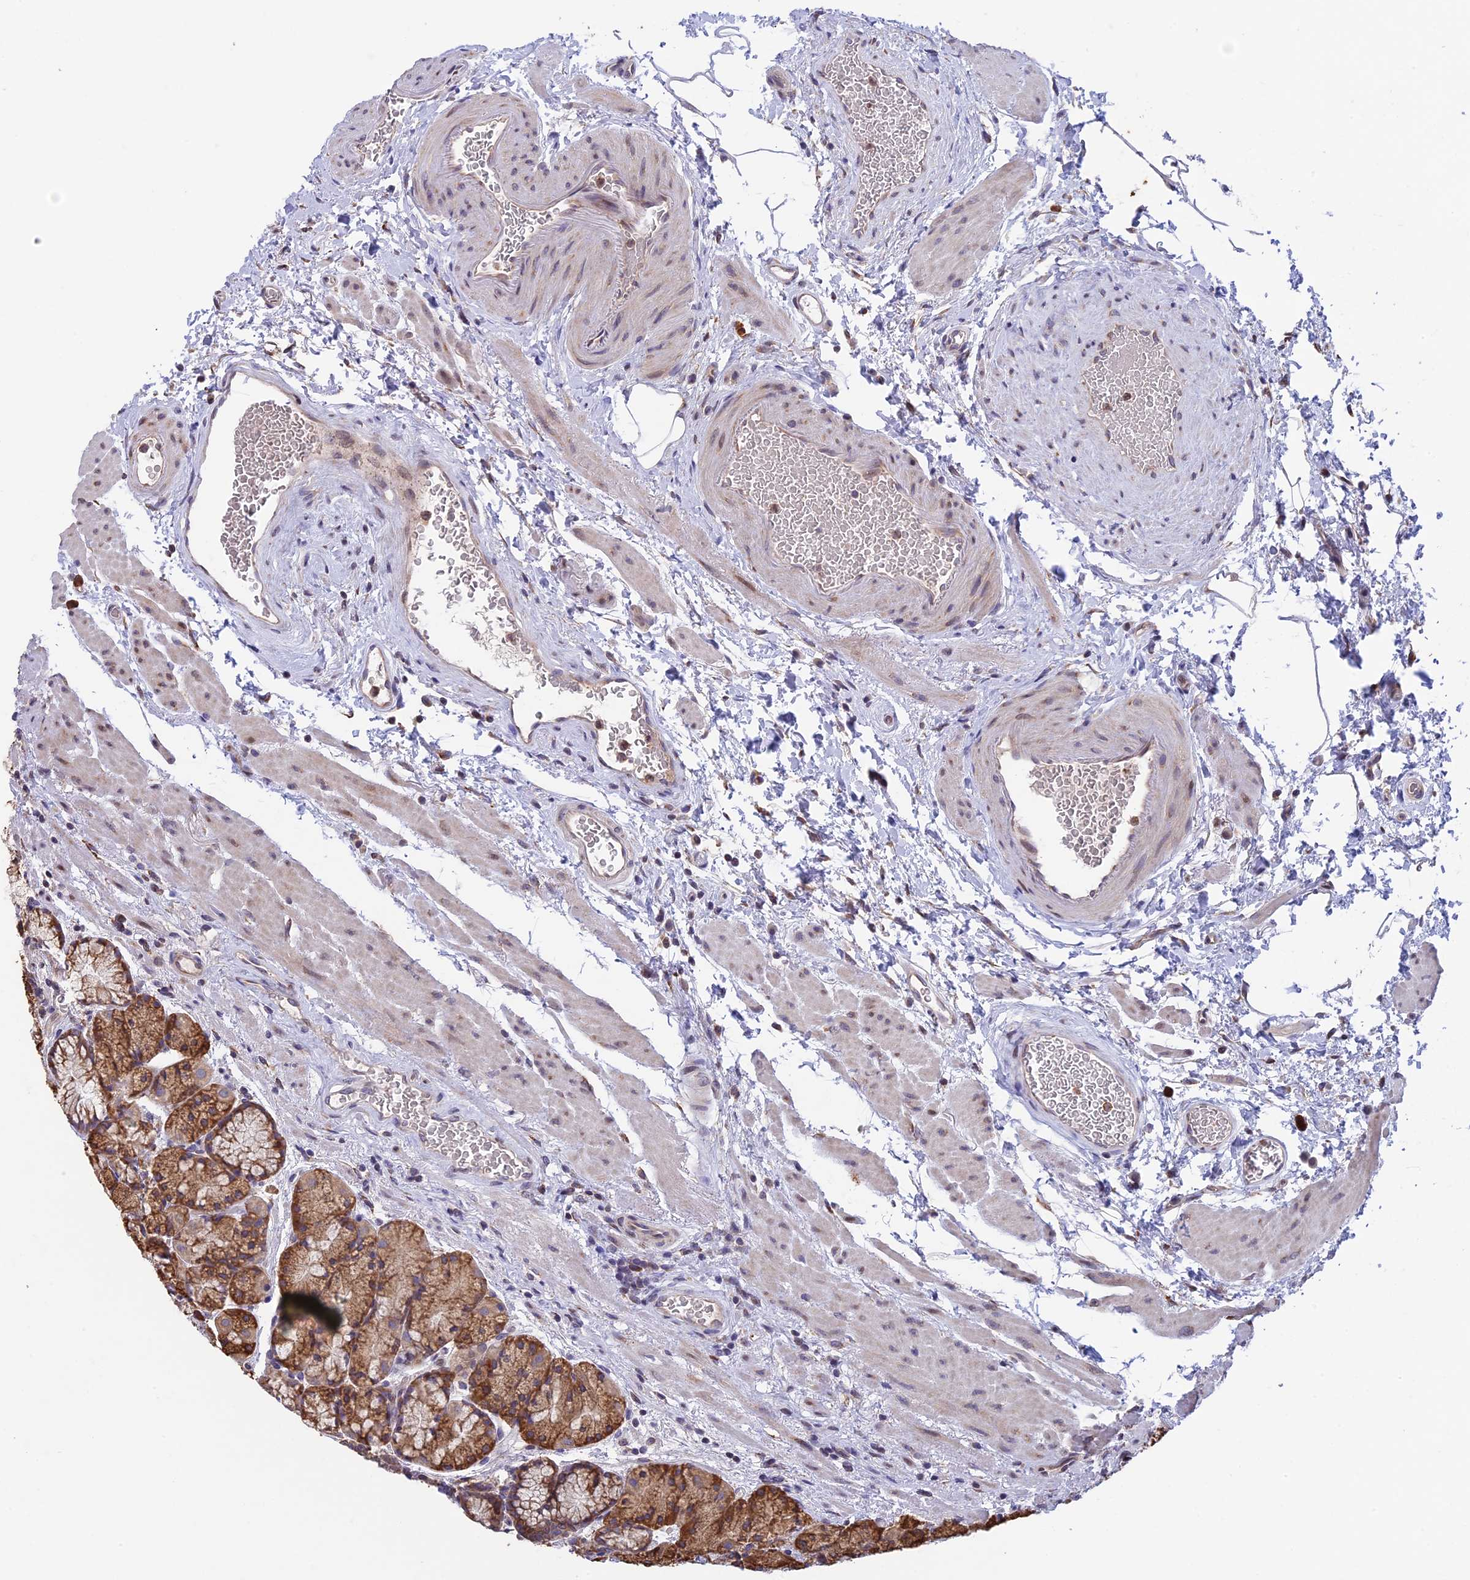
{"staining": {"intensity": "moderate", "quantity": ">75%", "location": "cytoplasmic/membranous"}, "tissue": "stomach", "cell_type": "Glandular cells", "image_type": "normal", "snomed": [{"axis": "morphology", "description": "Normal tissue, NOS"}, {"axis": "topography", "description": "Stomach"}], "caption": "Immunohistochemistry (DAB (3,3'-diaminobenzidine)) staining of normal stomach demonstrates moderate cytoplasmic/membranous protein positivity in approximately >75% of glandular cells. (DAB (3,3'-diaminobenzidine) IHC, brown staining for protein, blue staining for nuclei).", "gene": "DMRTA2", "patient": {"sex": "male", "age": 63}}